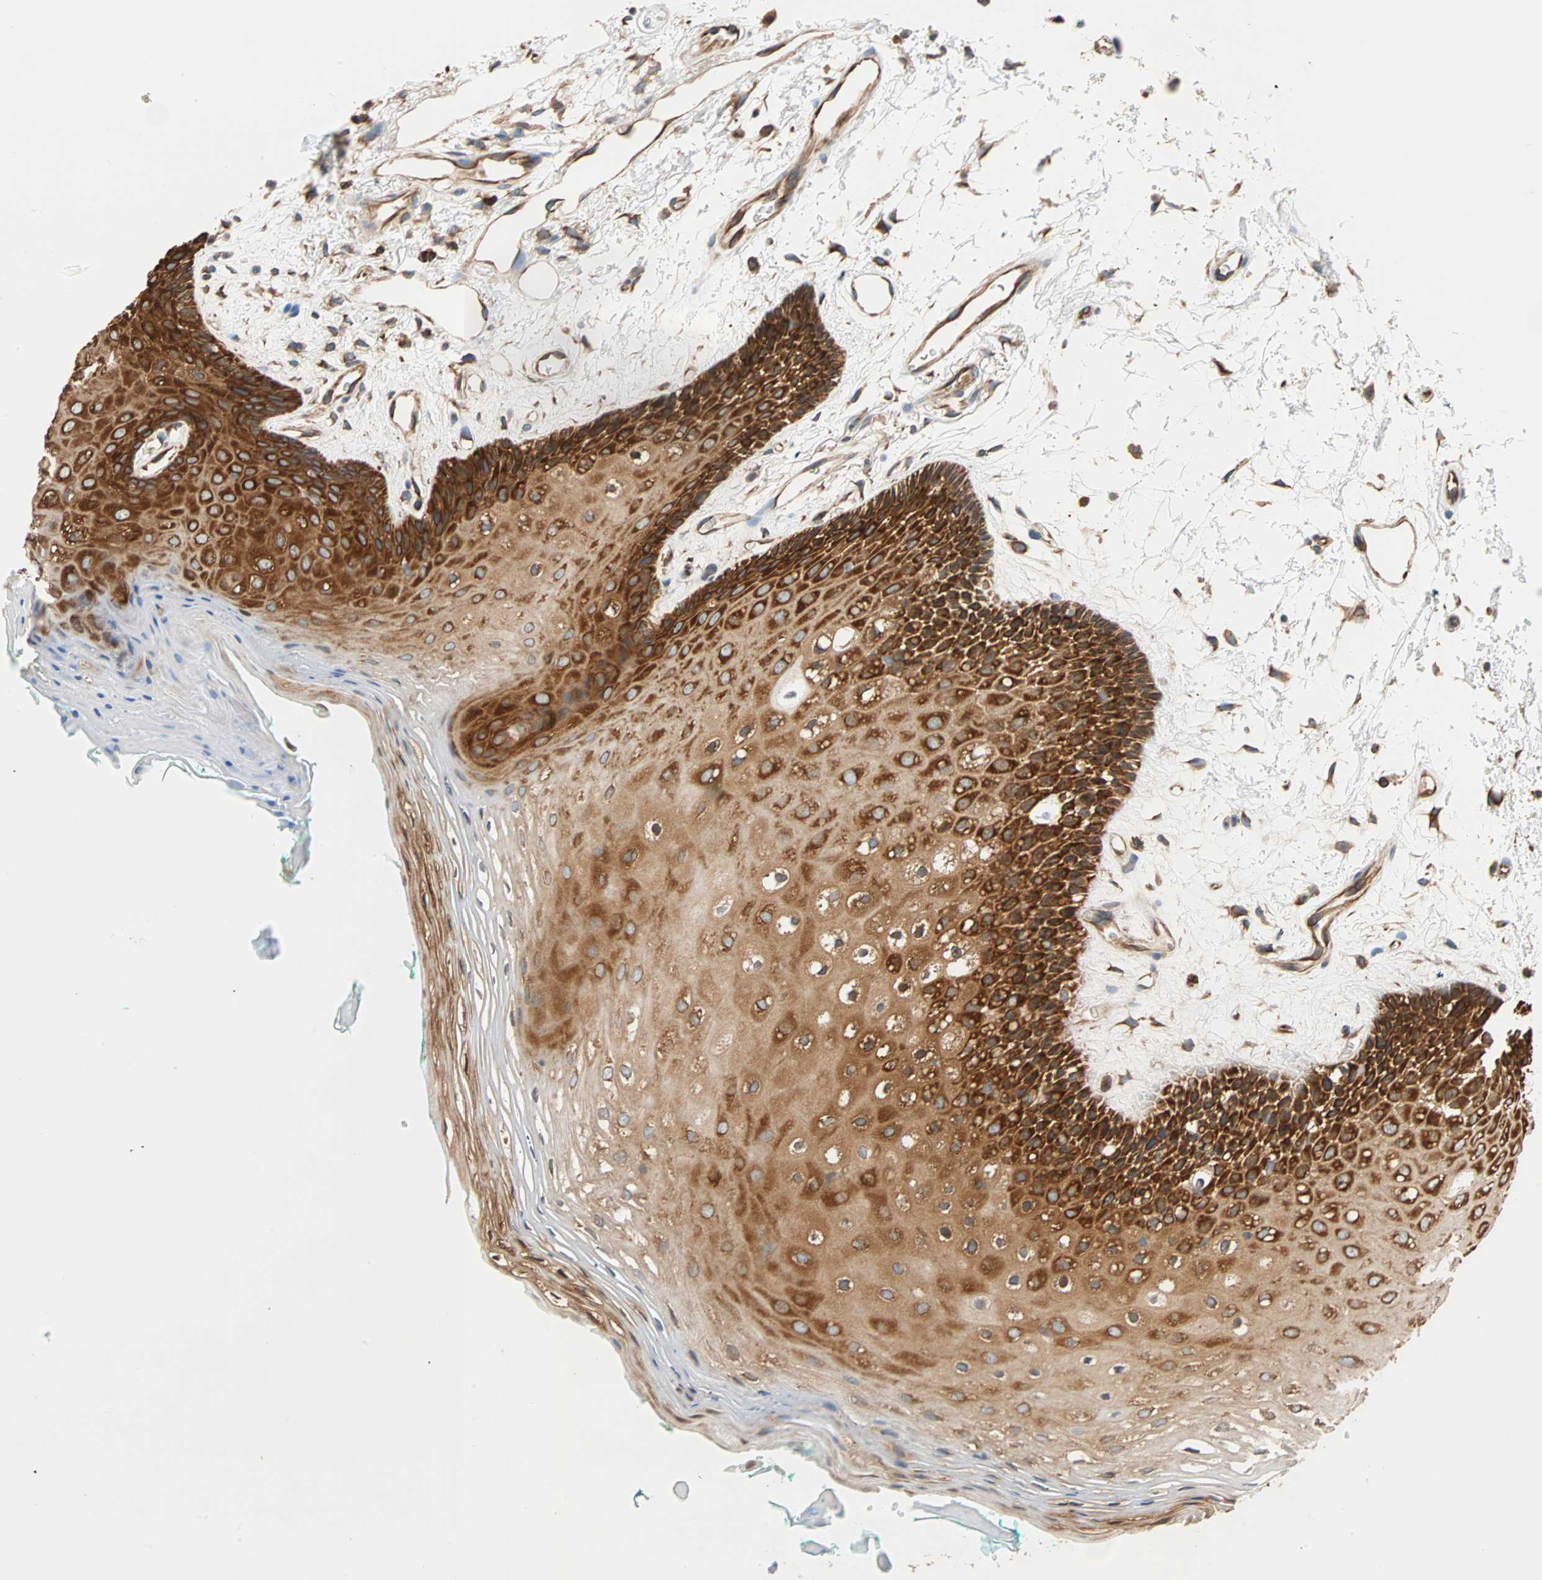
{"staining": {"intensity": "strong", "quantity": ">75%", "location": "cytoplasmic/membranous"}, "tissue": "oral mucosa", "cell_type": "Squamous epithelial cells", "image_type": "normal", "snomed": [{"axis": "morphology", "description": "Normal tissue, NOS"}, {"axis": "topography", "description": "Skeletal muscle"}, {"axis": "topography", "description": "Oral tissue"}, {"axis": "topography", "description": "Peripheral nerve tissue"}], "caption": "Protein staining of normal oral mucosa demonstrates strong cytoplasmic/membranous staining in approximately >75% of squamous epithelial cells.", "gene": "EEF2", "patient": {"sex": "female", "age": 84}}